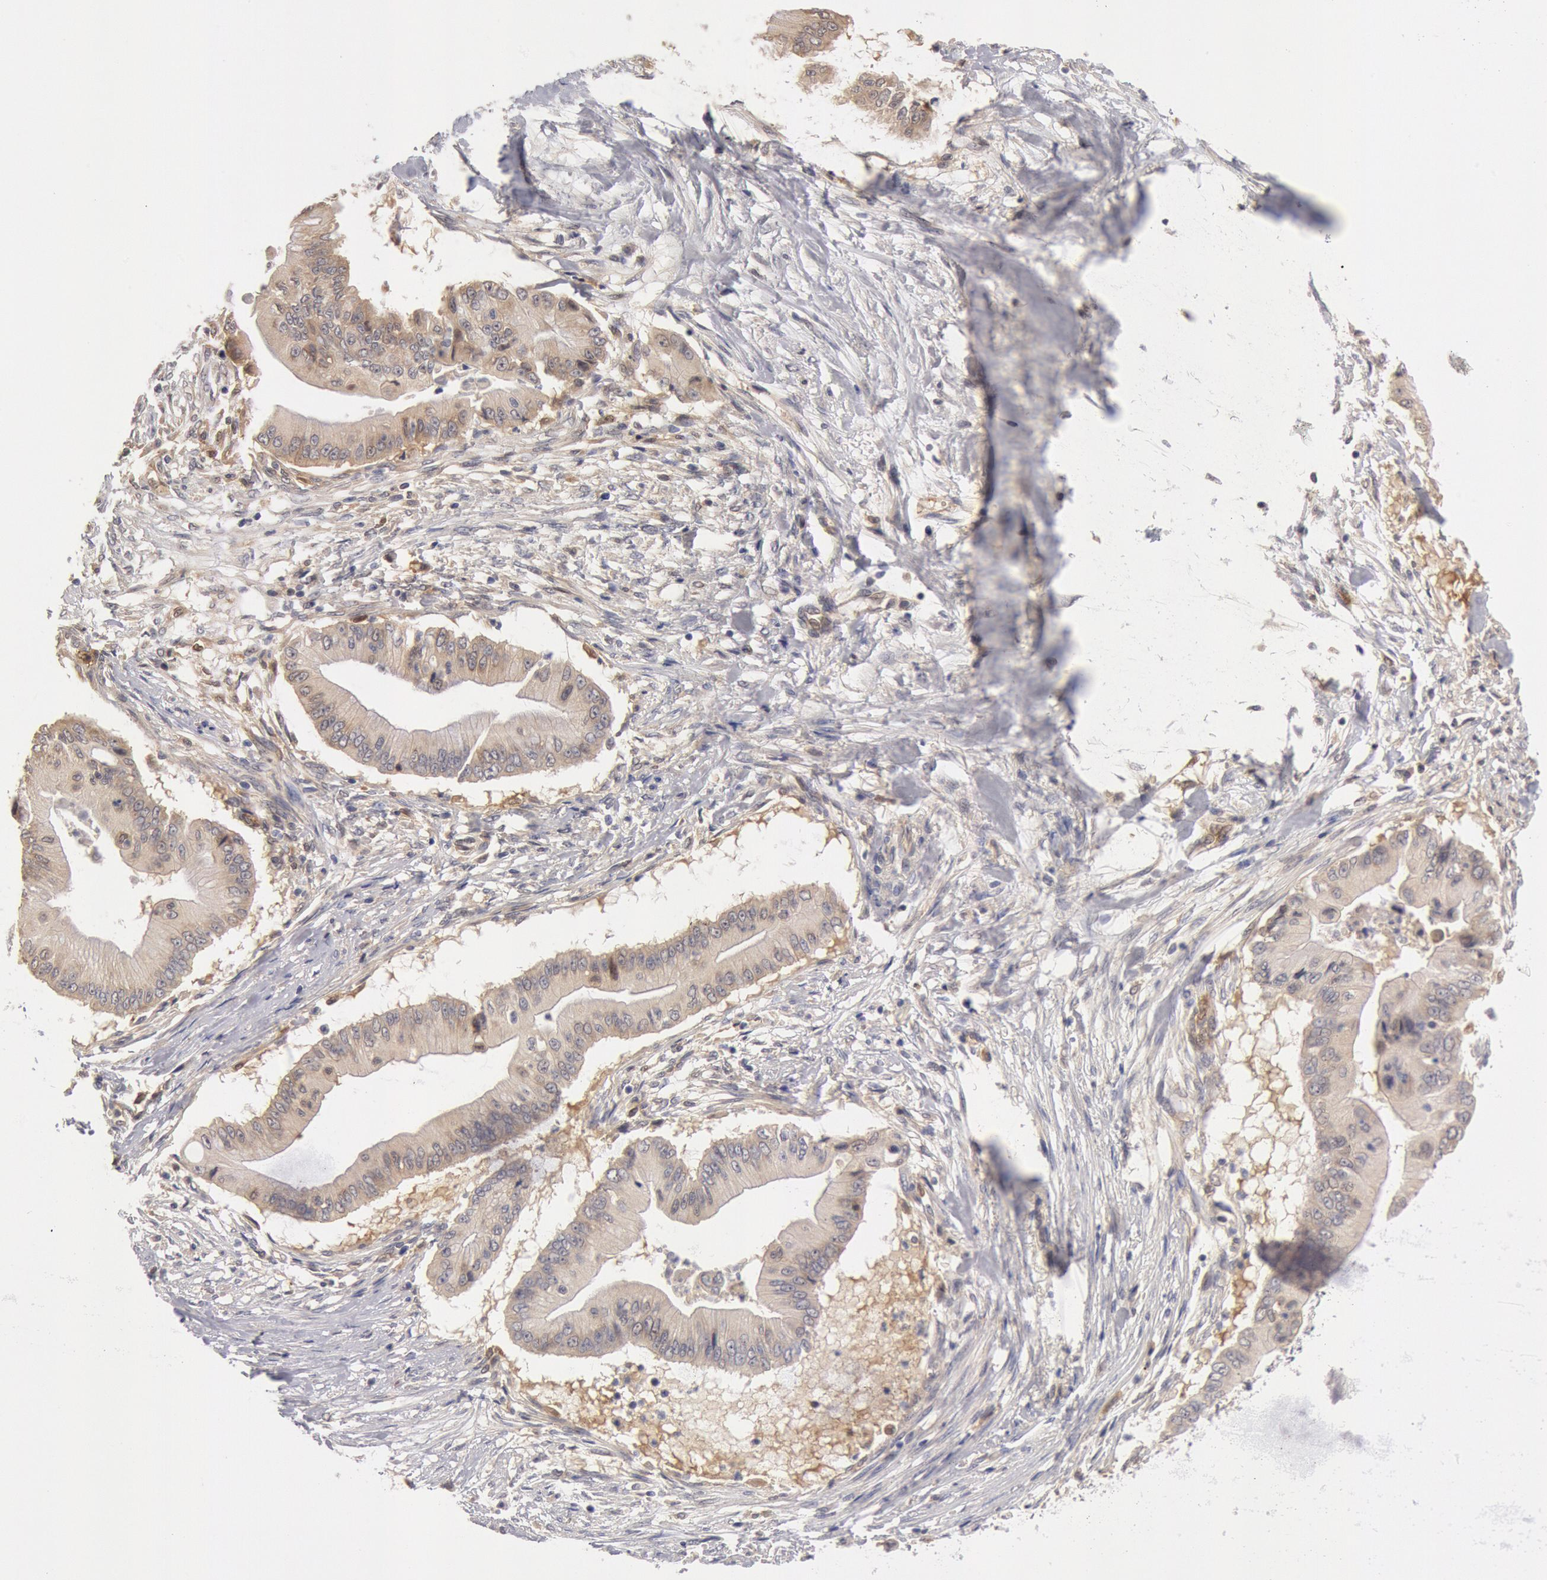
{"staining": {"intensity": "weak", "quantity": ">75%", "location": "cytoplasmic/membranous"}, "tissue": "pancreatic cancer", "cell_type": "Tumor cells", "image_type": "cancer", "snomed": [{"axis": "morphology", "description": "Adenocarcinoma, NOS"}, {"axis": "topography", "description": "Pancreas"}], "caption": "Pancreatic cancer (adenocarcinoma) tissue demonstrates weak cytoplasmic/membranous positivity in approximately >75% of tumor cells, visualized by immunohistochemistry. Immunohistochemistry stains the protein in brown and the nuclei are stained blue.", "gene": "DNAJA1", "patient": {"sex": "male", "age": 62}}